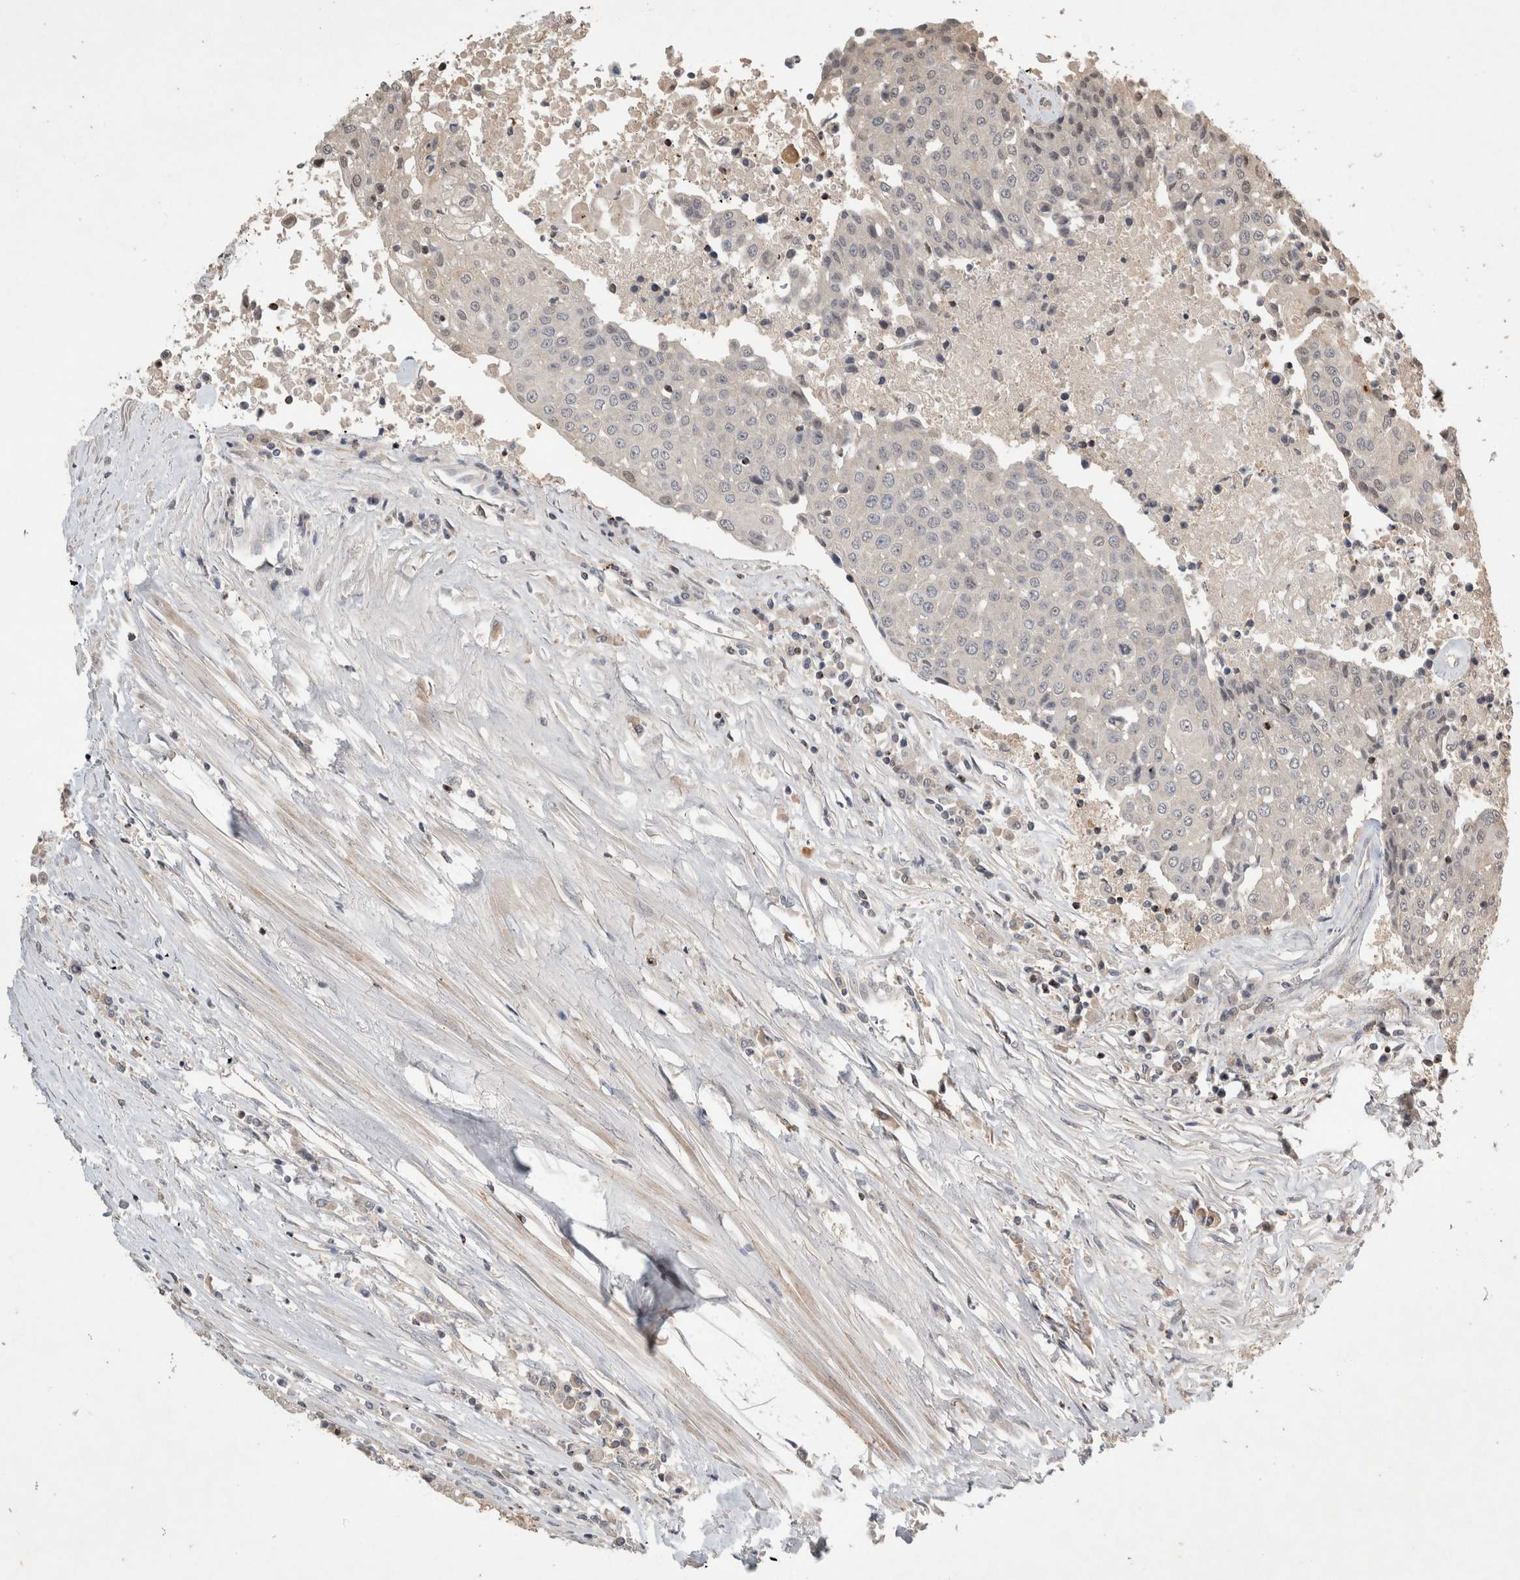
{"staining": {"intensity": "negative", "quantity": "none", "location": "none"}, "tissue": "urothelial cancer", "cell_type": "Tumor cells", "image_type": "cancer", "snomed": [{"axis": "morphology", "description": "Urothelial carcinoma, High grade"}, {"axis": "topography", "description": "Urinary bladder"}], "caption": "Immunohistochemical staining of human urothelial cancer shows no significant positivity in tumor cells. The staining is performed using DAB (3,3'-diaminobenzidine) brown chromogen with nuclei counter-stained in using hematoxylin.", "gene": "SERAC1", "patient": {"sex": "female", "age": 85}}